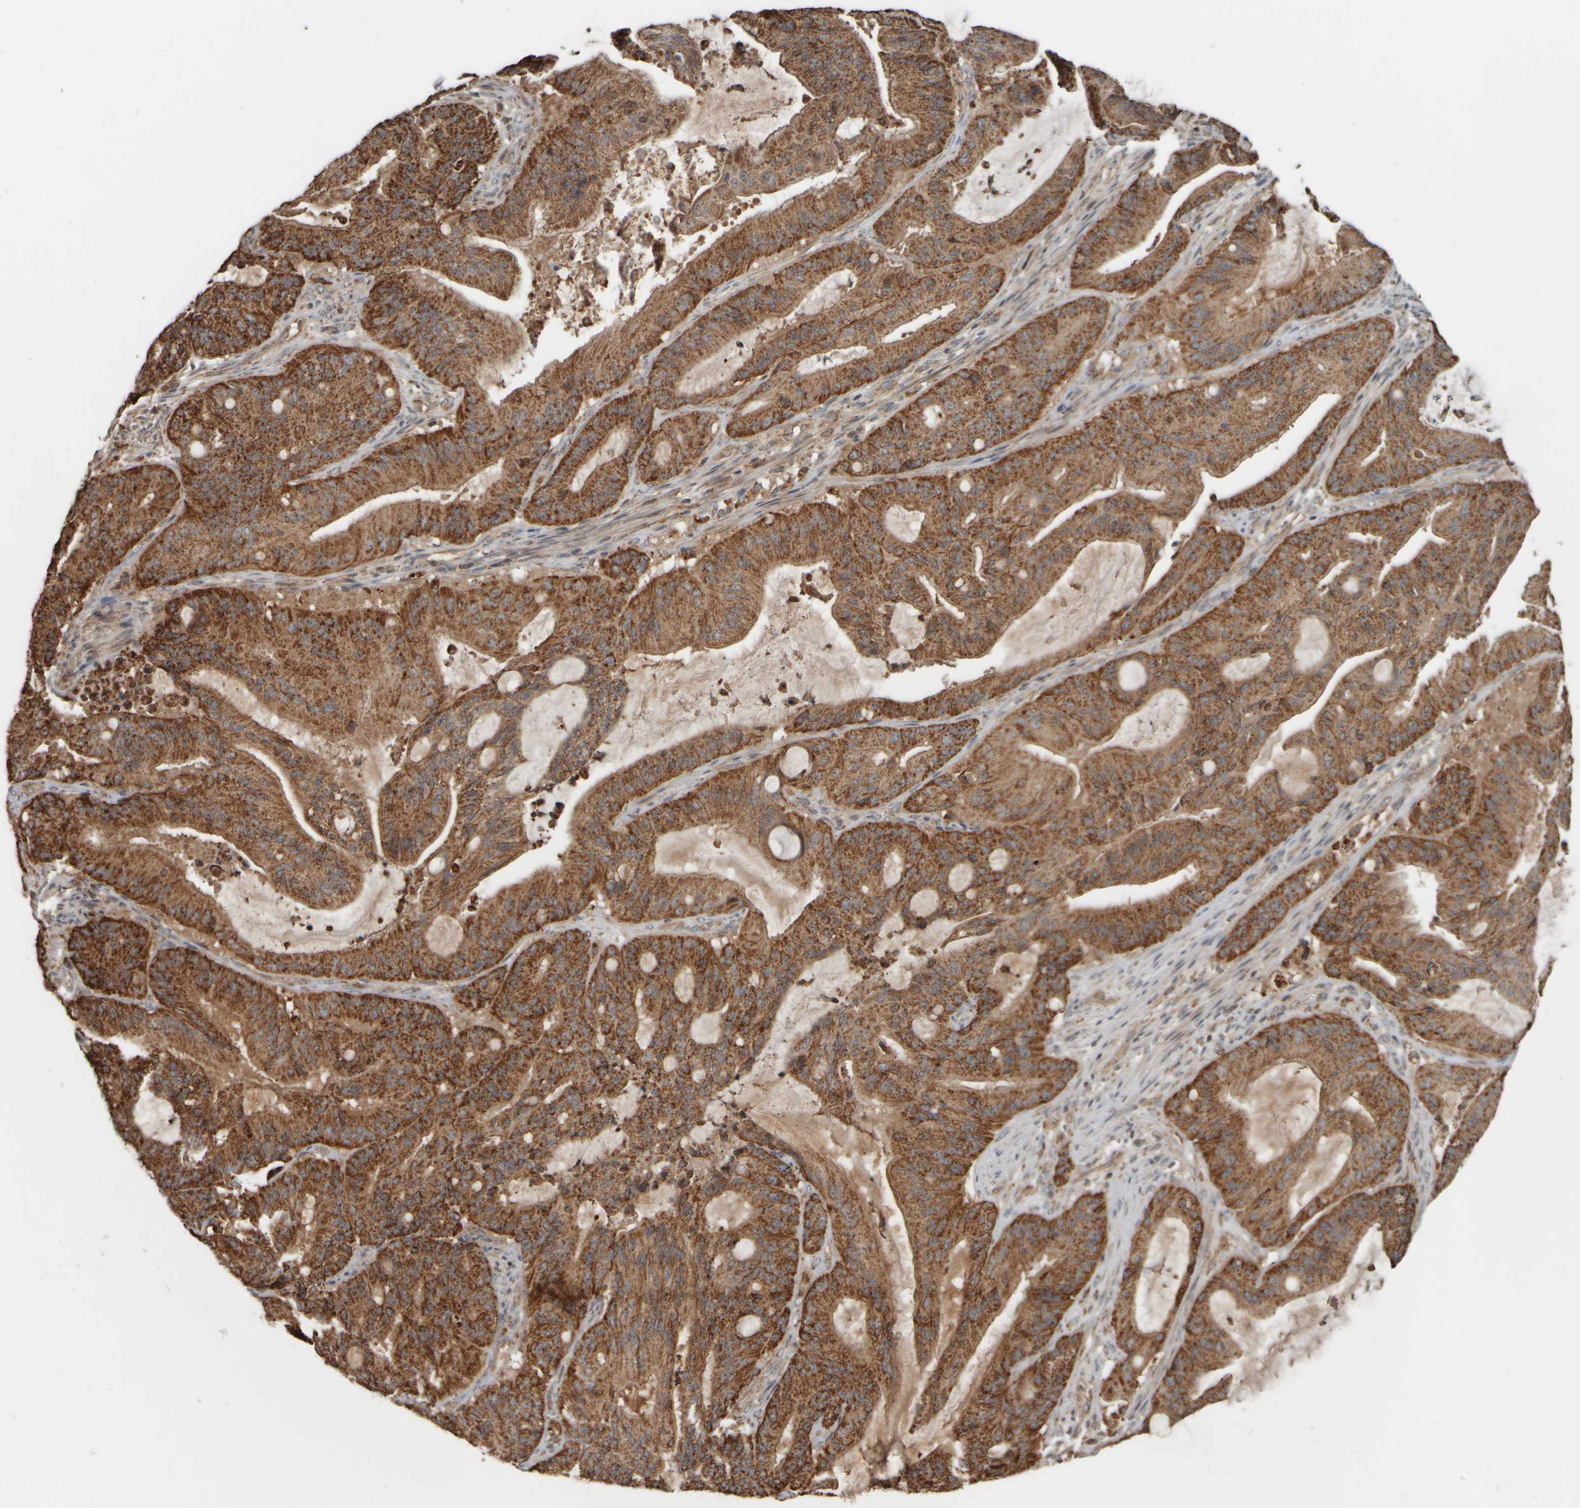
{"staining": {"intensity": "strong", "quantity": ">75%", "location": "cytoplasmic/membranous"}, "tissue": "liver cancer", "cell_type": "Tumor cells", "image_type": "cancer", "snomed": [{"axis": "morphology", "description": "Normal tissue, NOS"}, {"axis": "morphology", "description": "Cholangiocarcinoma"}, {"axis": "topography", "description": "Liver"}, {"axis": "topography", "description": "Peripheral nerve tissue"}], "caption": "Cholangiocarcinoma (liver) stained with DAB (3,3'-diaminobenzidine) immunohistochemistry exhibits high levels of strong cytoplasmic/membranous positivity in about >75% of tumor cells.", "gene": "APBB2", "patient": {"sex": "female", "age": 73}}